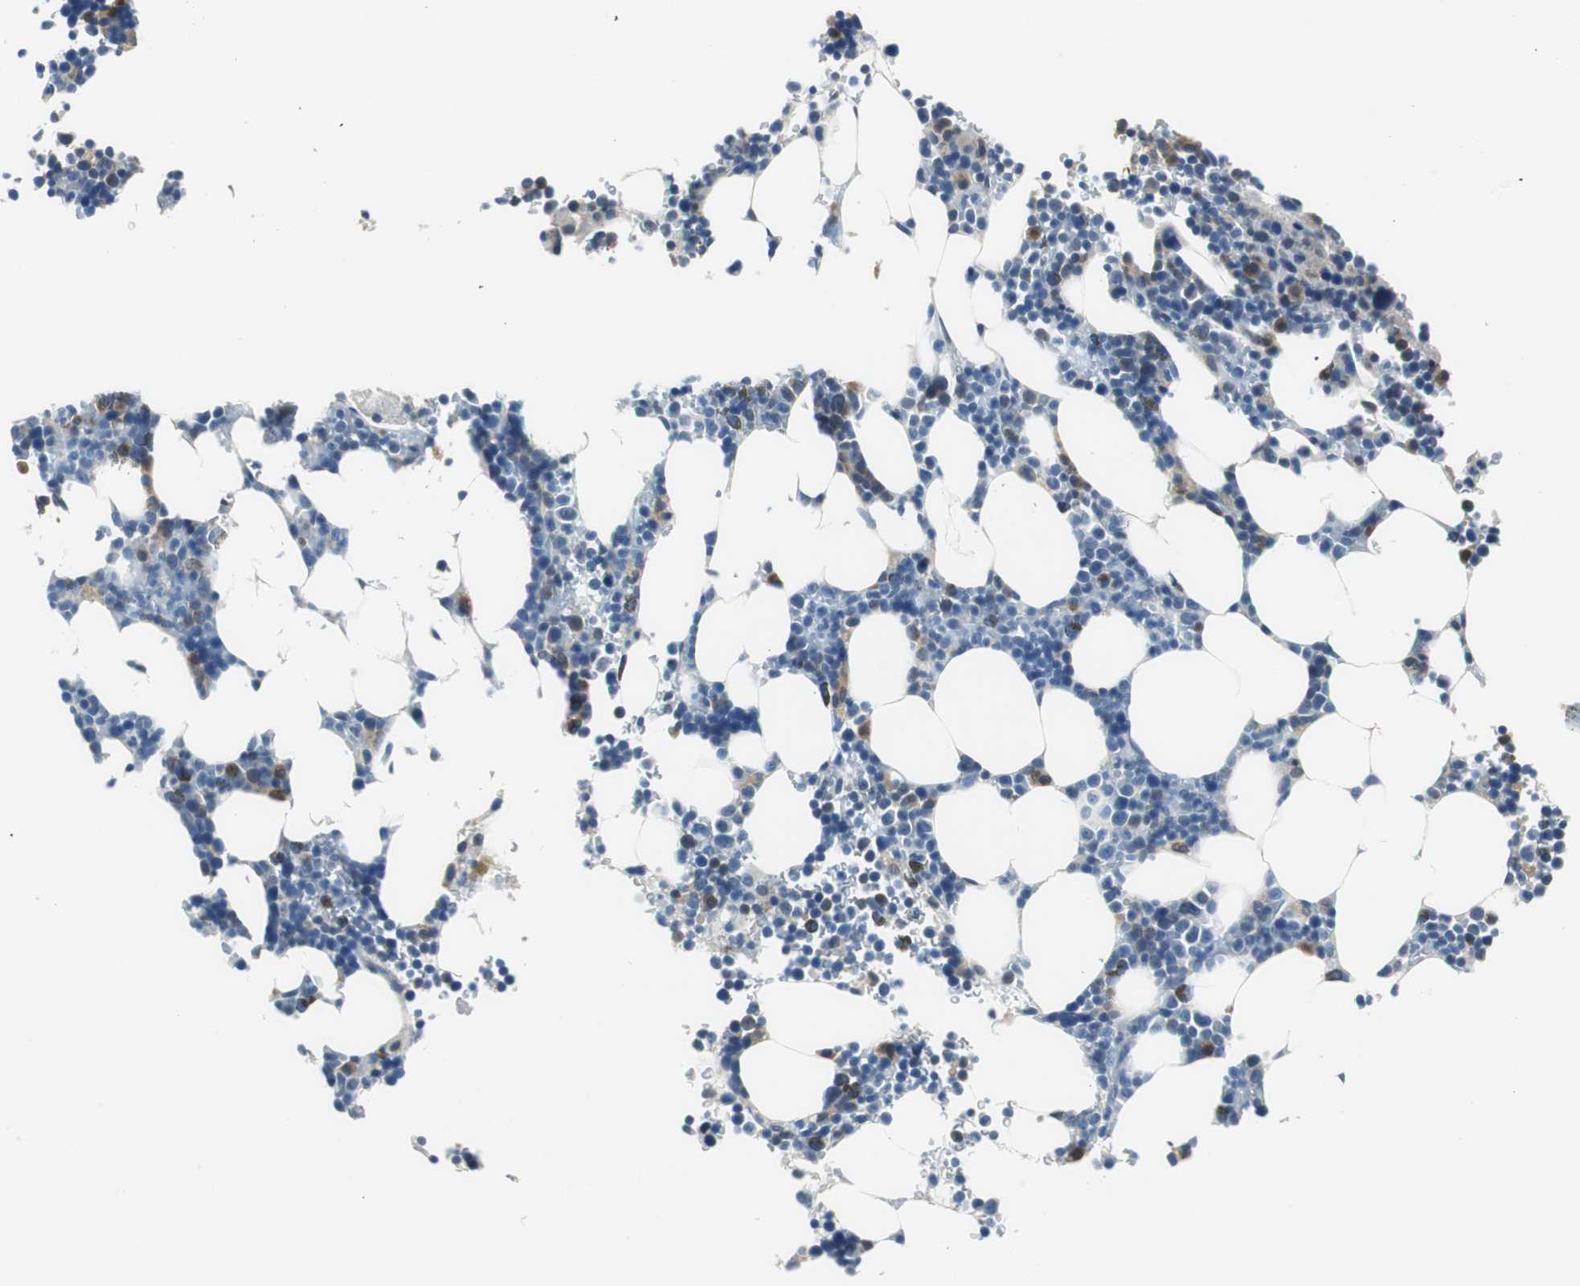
{"staining": {"intensity": "strong", "quantity": "<25%", "location": "cytoplasmic/membranous,nuclear"}, "tissue": "bone marrow", "cell_type": "Hematopoietic cells", "image_type": "normal", "snomed": [{"axis": "morphology", "description": "Normal tissue, NOS"}, {"axis": "topography", "description": "Bone marrow"}], "caption": "Human bone marrow stained with a brown dye displays strong cytoplasmic/membranous,nuclear positive expression in approximately <25% of hematopoietic cells.", "gene": "PLAA", "patient": {"sex": "female", "age": 73}}